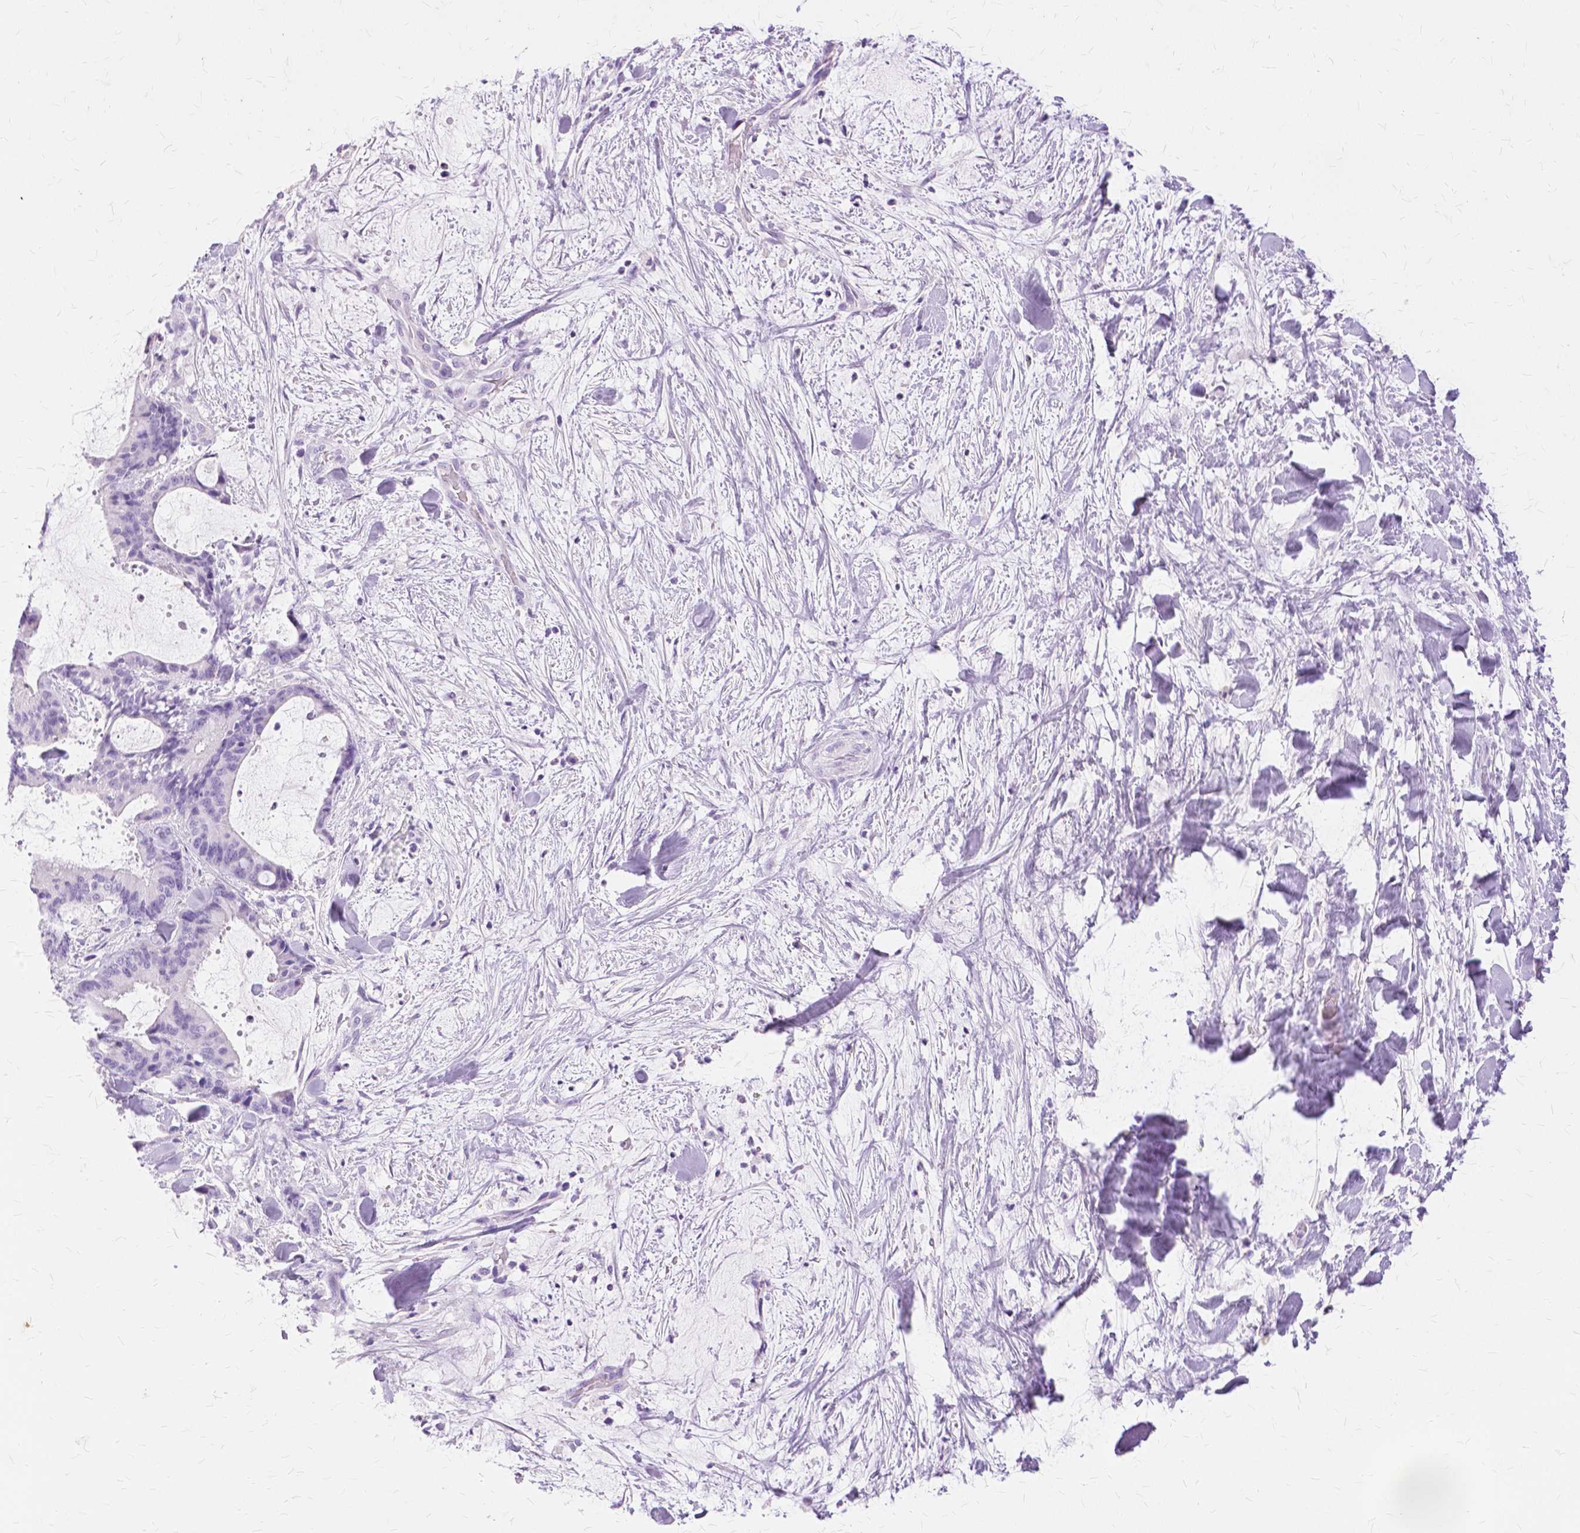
{"staining": {"intensity": "negative", "quantity": "none", "location": "none"}, "tissue": "liver cancer", "cell_type": "Tumor cells", "image_type": "cancer", "snomed": [{"axis": "morphology", "description": "Cholangiocarcinoma"}, {"axis": "topography", "description": "Liver"}], "caption": "Tumor cells show no significant staining in liver cancer (cholangiocarcinoma). (Brightfield microscopy of DAB immunohistochemistry at high magnification).", "gene": "TGM1", "patient": {"sex": "female", "age": 73}}